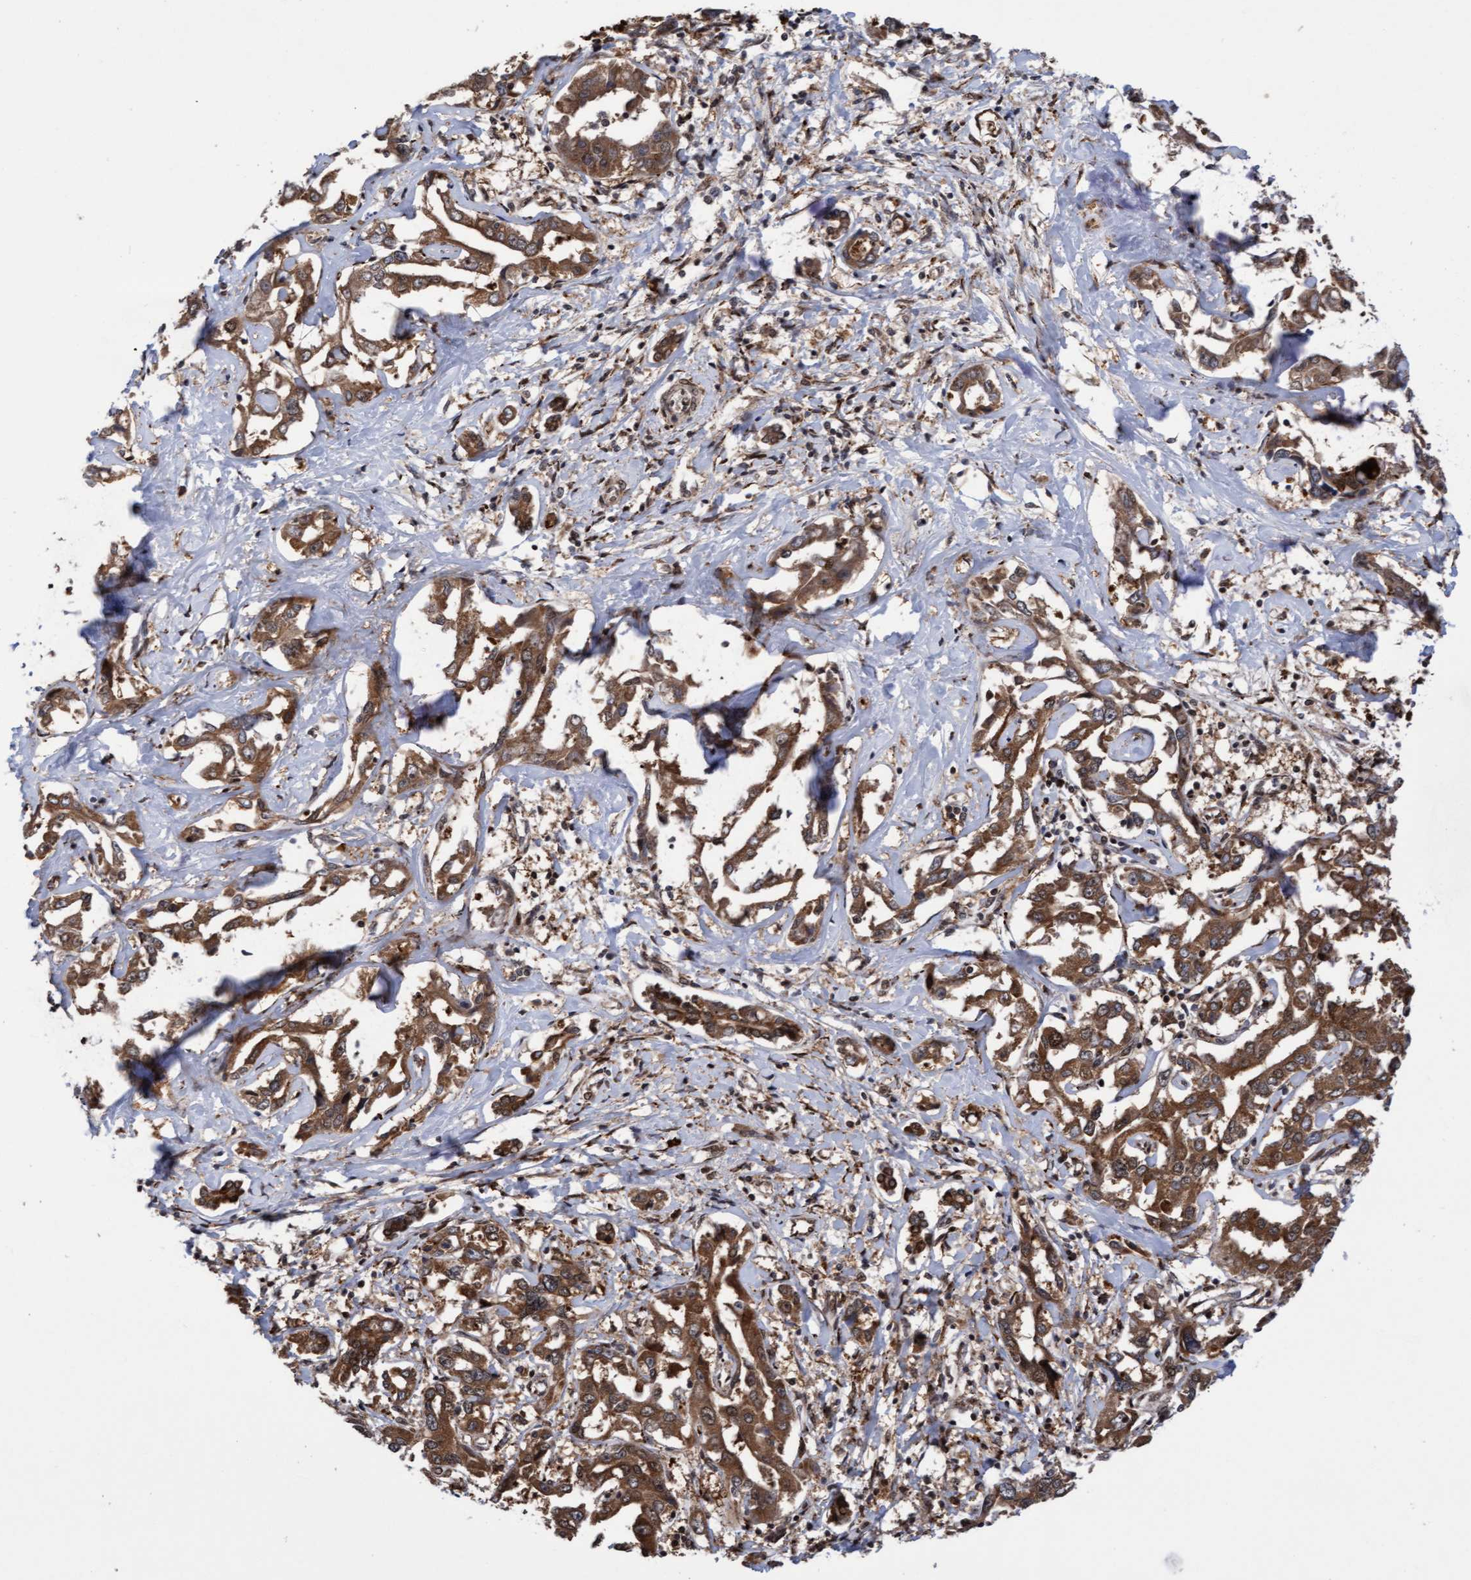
{"staining": {"intensity": "moderate", "quantity": ">75%", "location": "cytoplasmic/membranous"}, "tissue": "liver cancer", "cell_type": "Tumor cells", "image_type": "cancer", "snomed": [{"axis": "morphology", "description": "Cholangiocarcinoma"}, {"axis": "topography", "description": "Liver"}], "caption": "The photomicrograph shows immunohistochemical staining of cholangiocarcinoma (liver). There is moderate cytoplasmic/membranous expression is appreciated in approximately >75% of tumor cells.", "gene": "TANC2", "patient": {"sex": "male", "age": 59}}